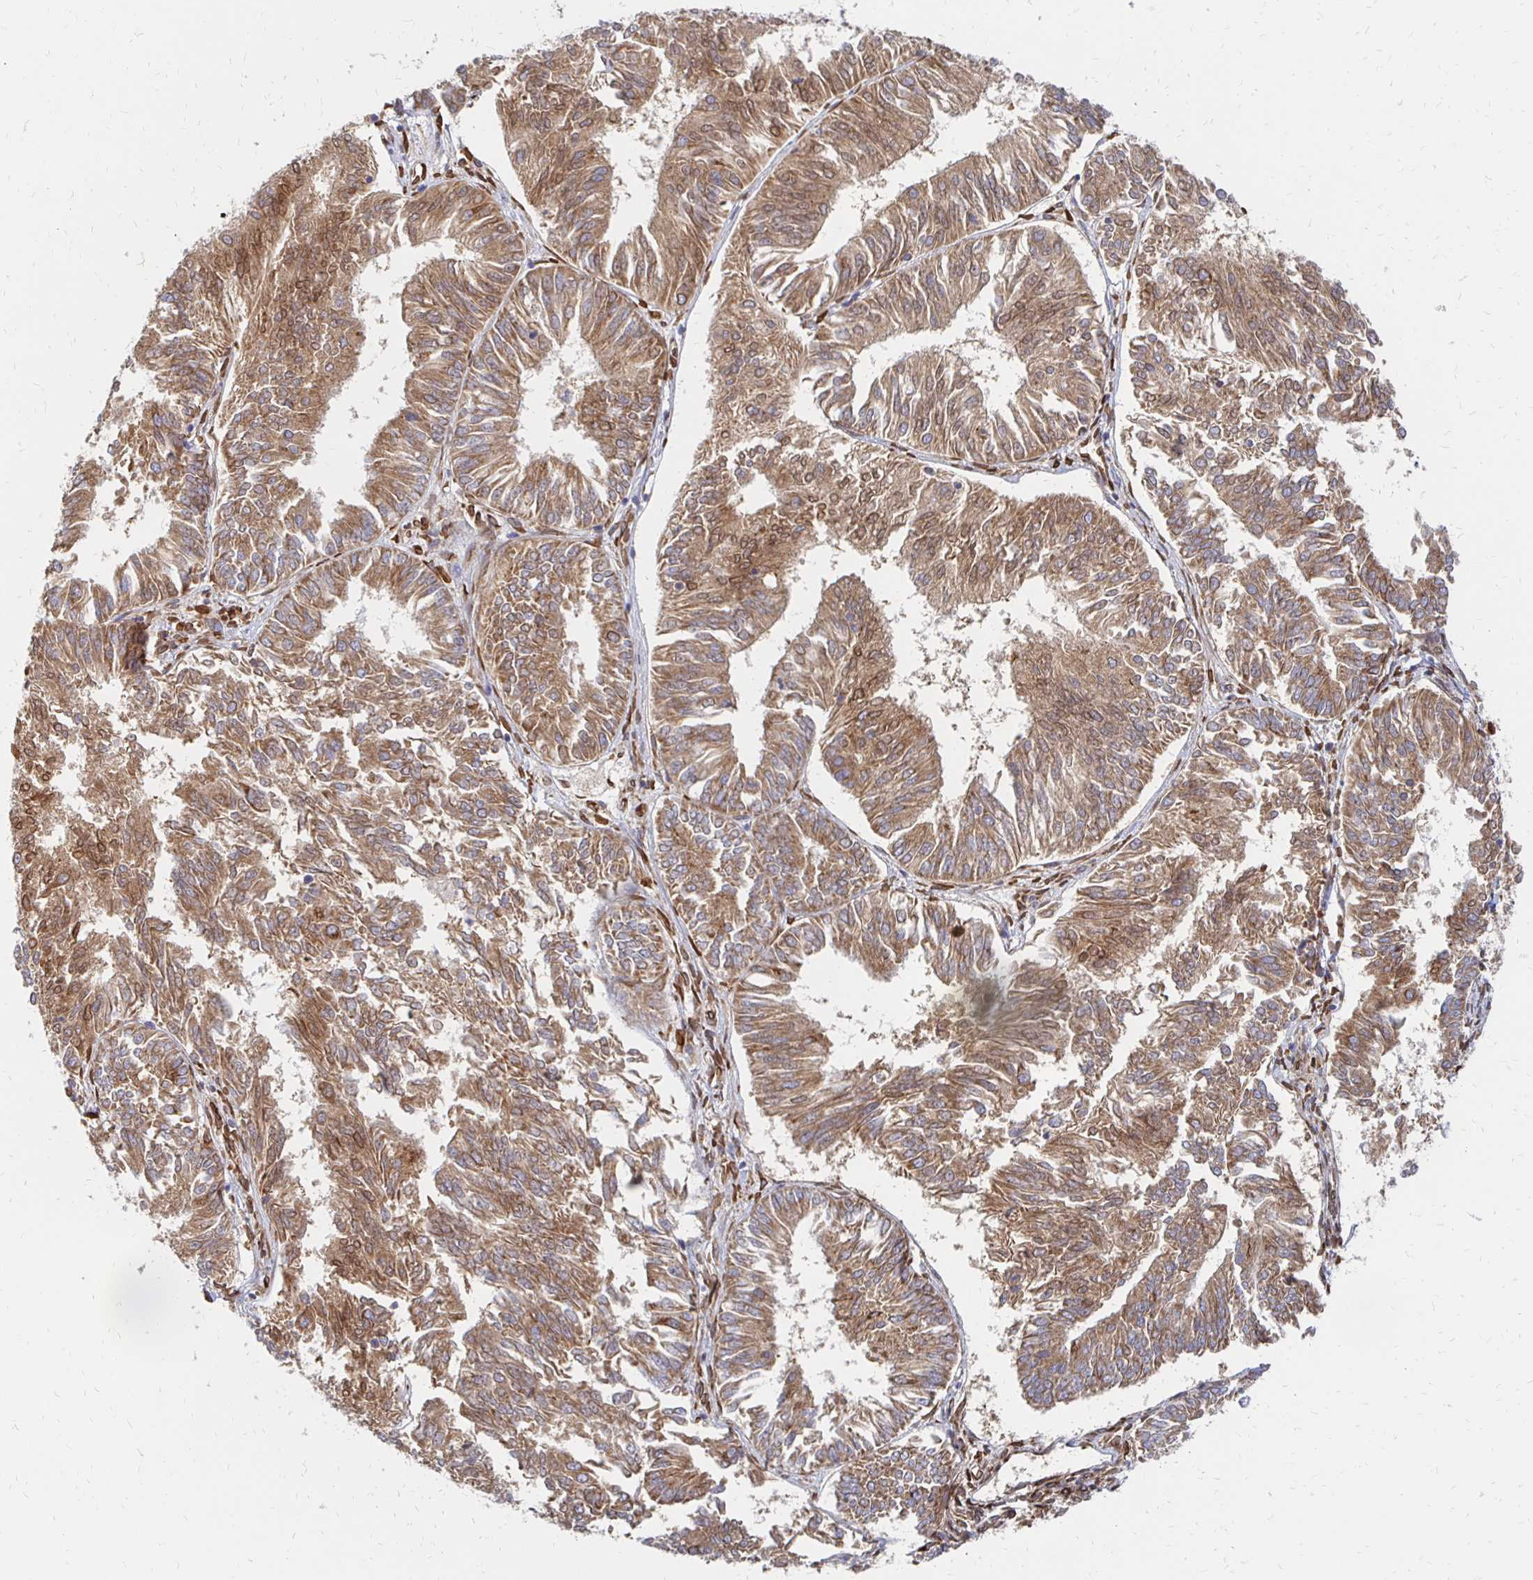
{"staining": {"intensity": "moderate", "quantity": ">75%", "location": "cytoplasmic/membranous,nuclear"}, "tissue": "endometrial cancer", "cell_type": "Tumor cells", "image_type": "cancer", "snomed": [{"axis": "morphology", "description": "Adenocarcinoma, NOS"}, {"axis": "topography", "description": "Endometrium"}], "caption": "DAB (3,3'-diaminobenzidine) immunohistochemical staining of human adenocarcinoma (endometrial) displays moderate cytoplasmic/membranous and nuclear protein staining in approximately >75% of tumor cells.", "gene": "PELI3", "patient": {"sex": "female", "age": 58}}